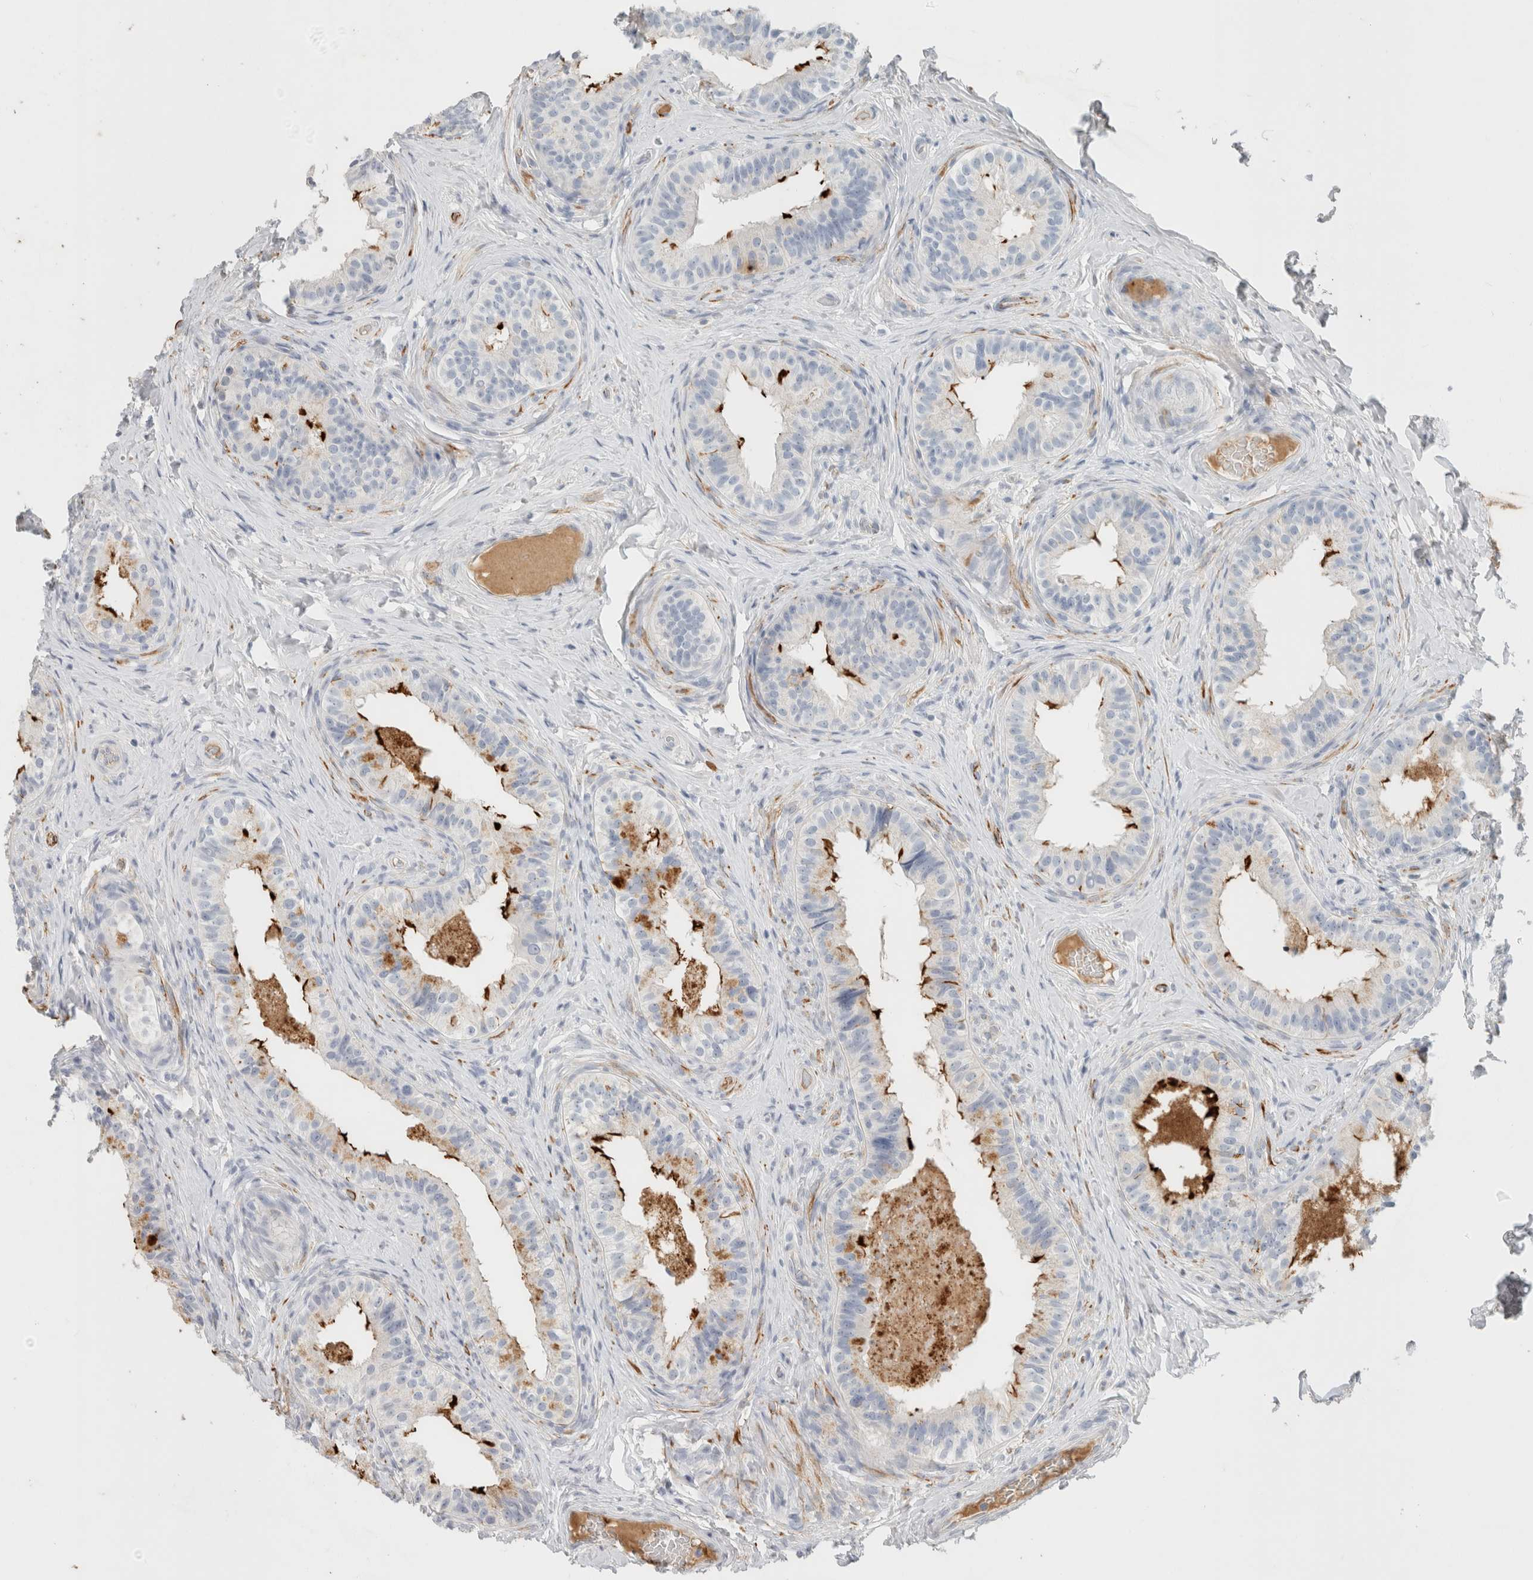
{"staining": {"intensity": "moderate", "quantity": "<25%", "location": "cytoplasmic/membranous"}, "tissue": "epididymis", "cell_type": "Glandular cells", "image_type": "normal", "snomed": [{"axis": "morphology", "description": "Normal tissue, NOS"}, {"axis": "topography", "description": "Epididymis"}], "caption": "IHC image of normal human epididymis stained for a protein (brown), which reveals low levels of moderate cytoplasmic/membranous staining in about <25% of glandular cells.", "gene": "CD36", "patient": {"sex": "male", "age": 49}}